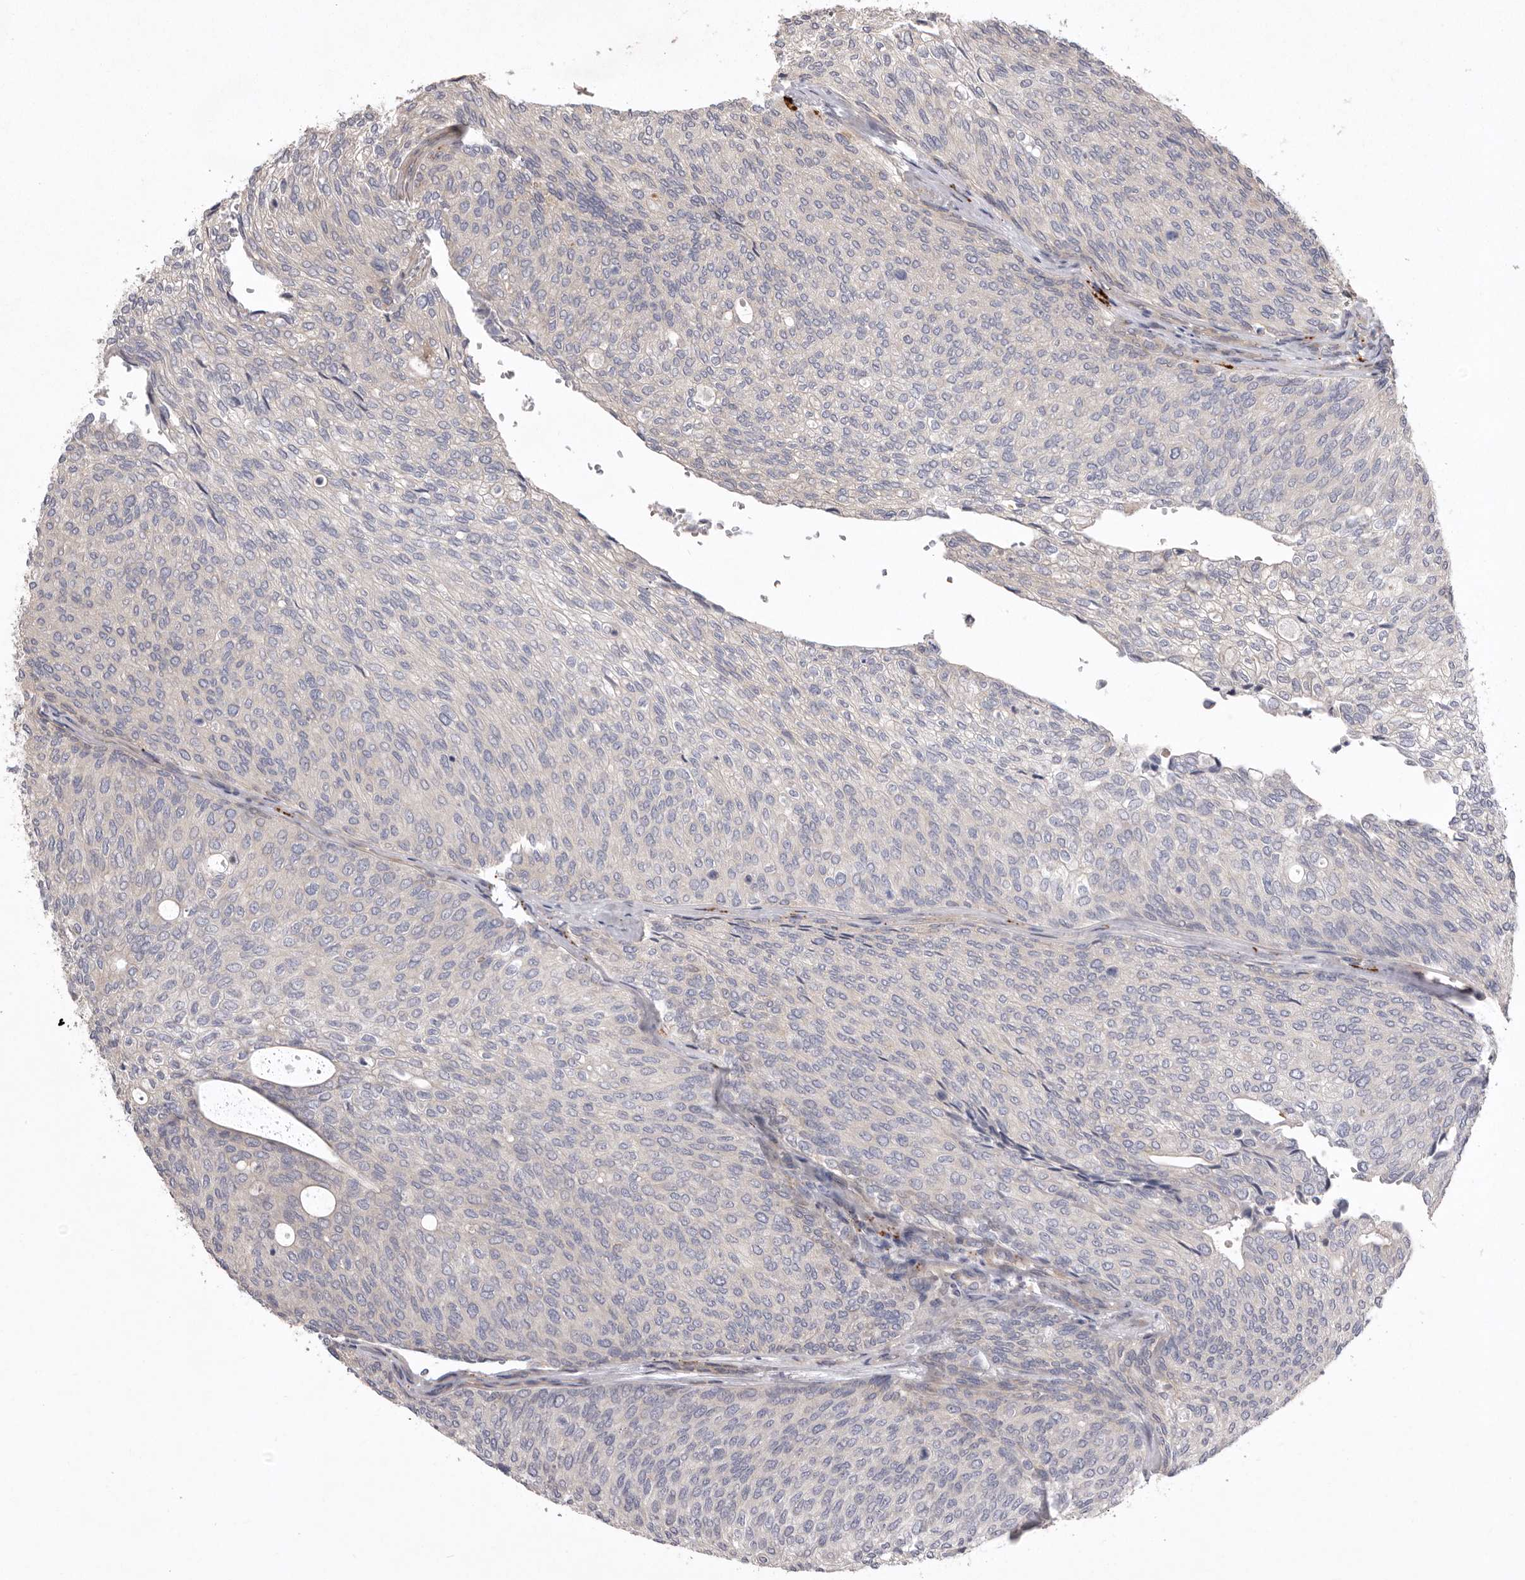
{"staining": {"intensity": "negative", "quantity": "none", "location": "none"}, "tissue": "urothelial cancer", "cell_type": "Tumor cells", "image_type": "cancer", "snomed": [{"axis": "morphology", "description": "Urothelial carcinoma, Low grade"}, {"axis": "topography", "description": "Urinary bladder"}], "caption": "Immunohistochemistry (IHC) photomicrograph of human urothelial carcinoma (low-grade) stained for a protein (brown), which shows no staining in tumor cells.", "gene": "WDR47", "patient": {"sex": "female", "age": 79}}